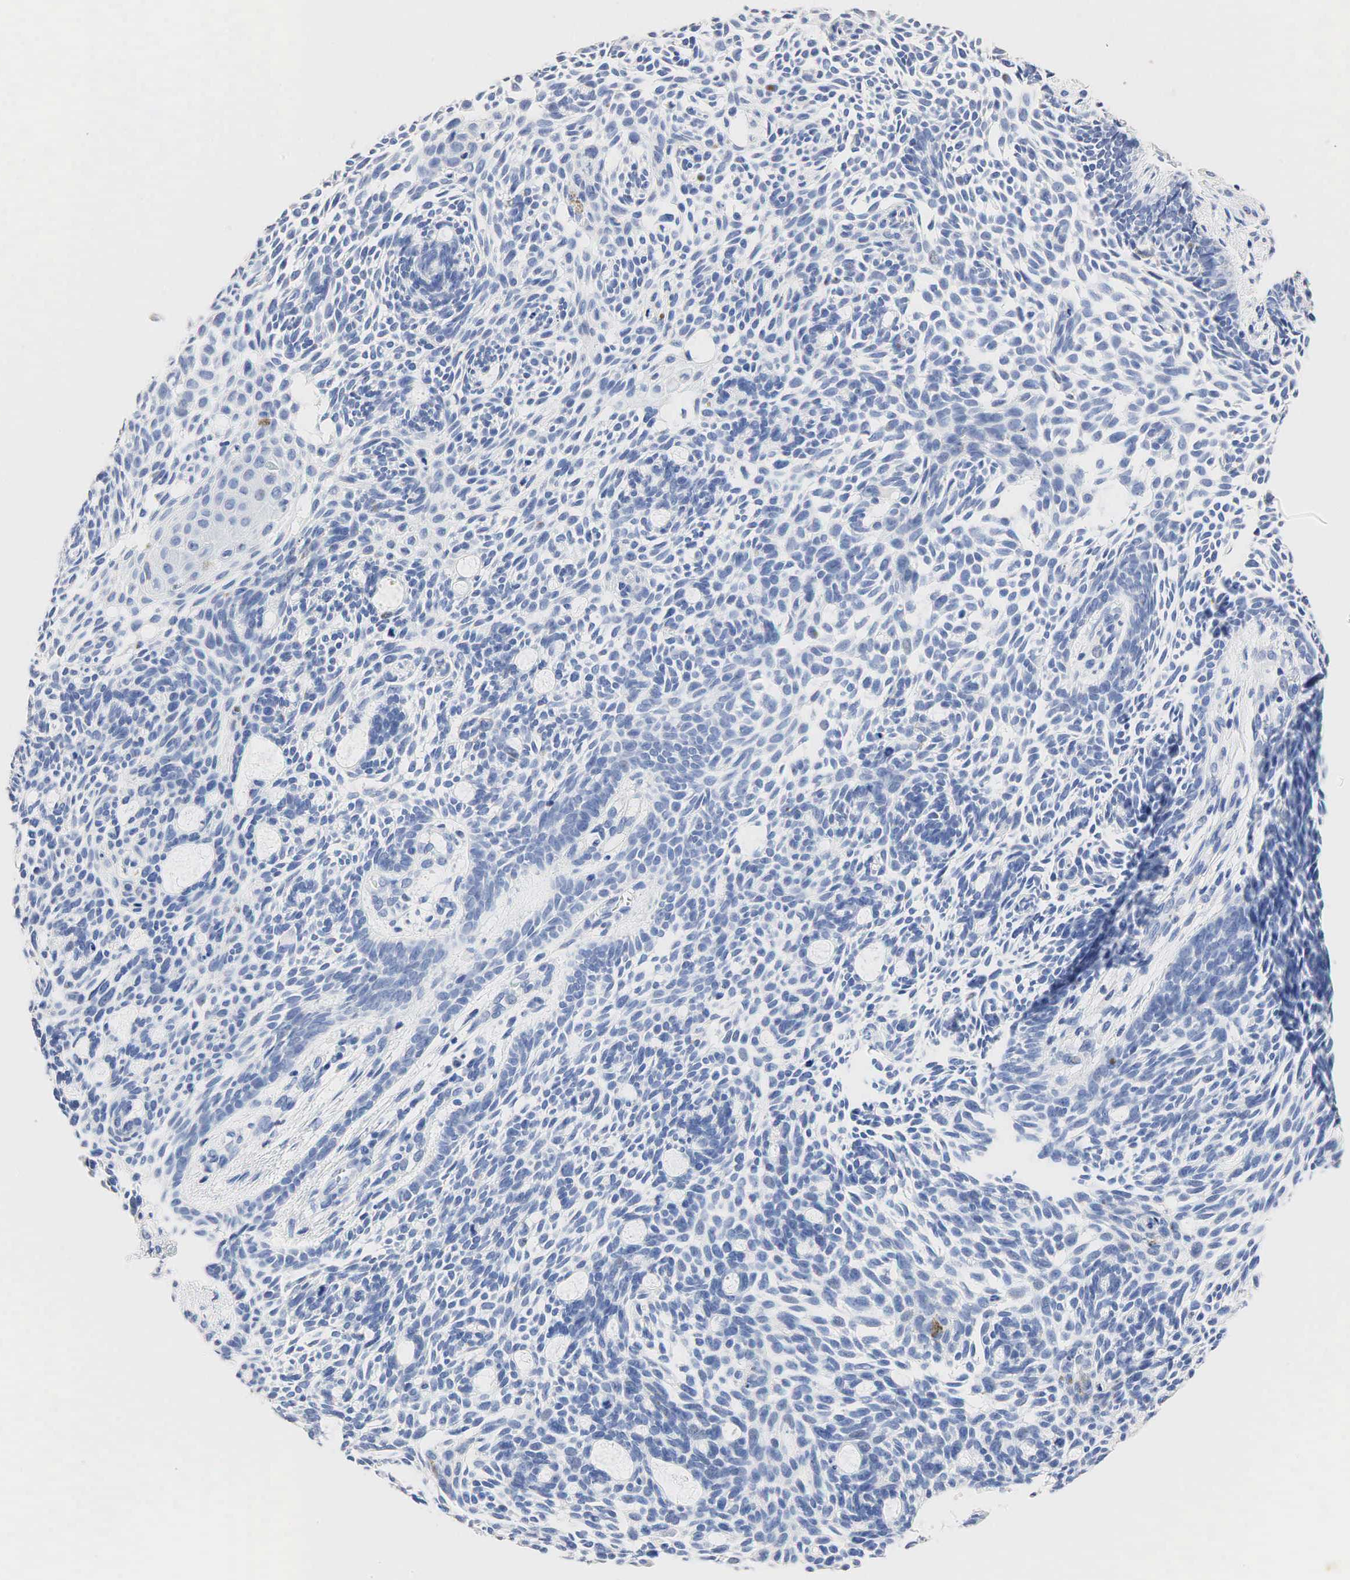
{"staining": {"intensity": "negative", "quantity": "none", "location": "none"}, "tissue": "skin cancer", "cell_type": "Tumor cells", "image_type": "cancer", "snomed": [{"axis": "morphology", "description": "Basal cell carcinoma"}, {"axis": "topography", "description": "Skin"}], "caption": "A micrograph of skin cancer stained for a protein demonstrates no brown staining in tumor cells. (DAB immunohistochemistry with hematoxylin counter stain).", "gene": "SST", "patient": {"sex": "male", "age": 58}}